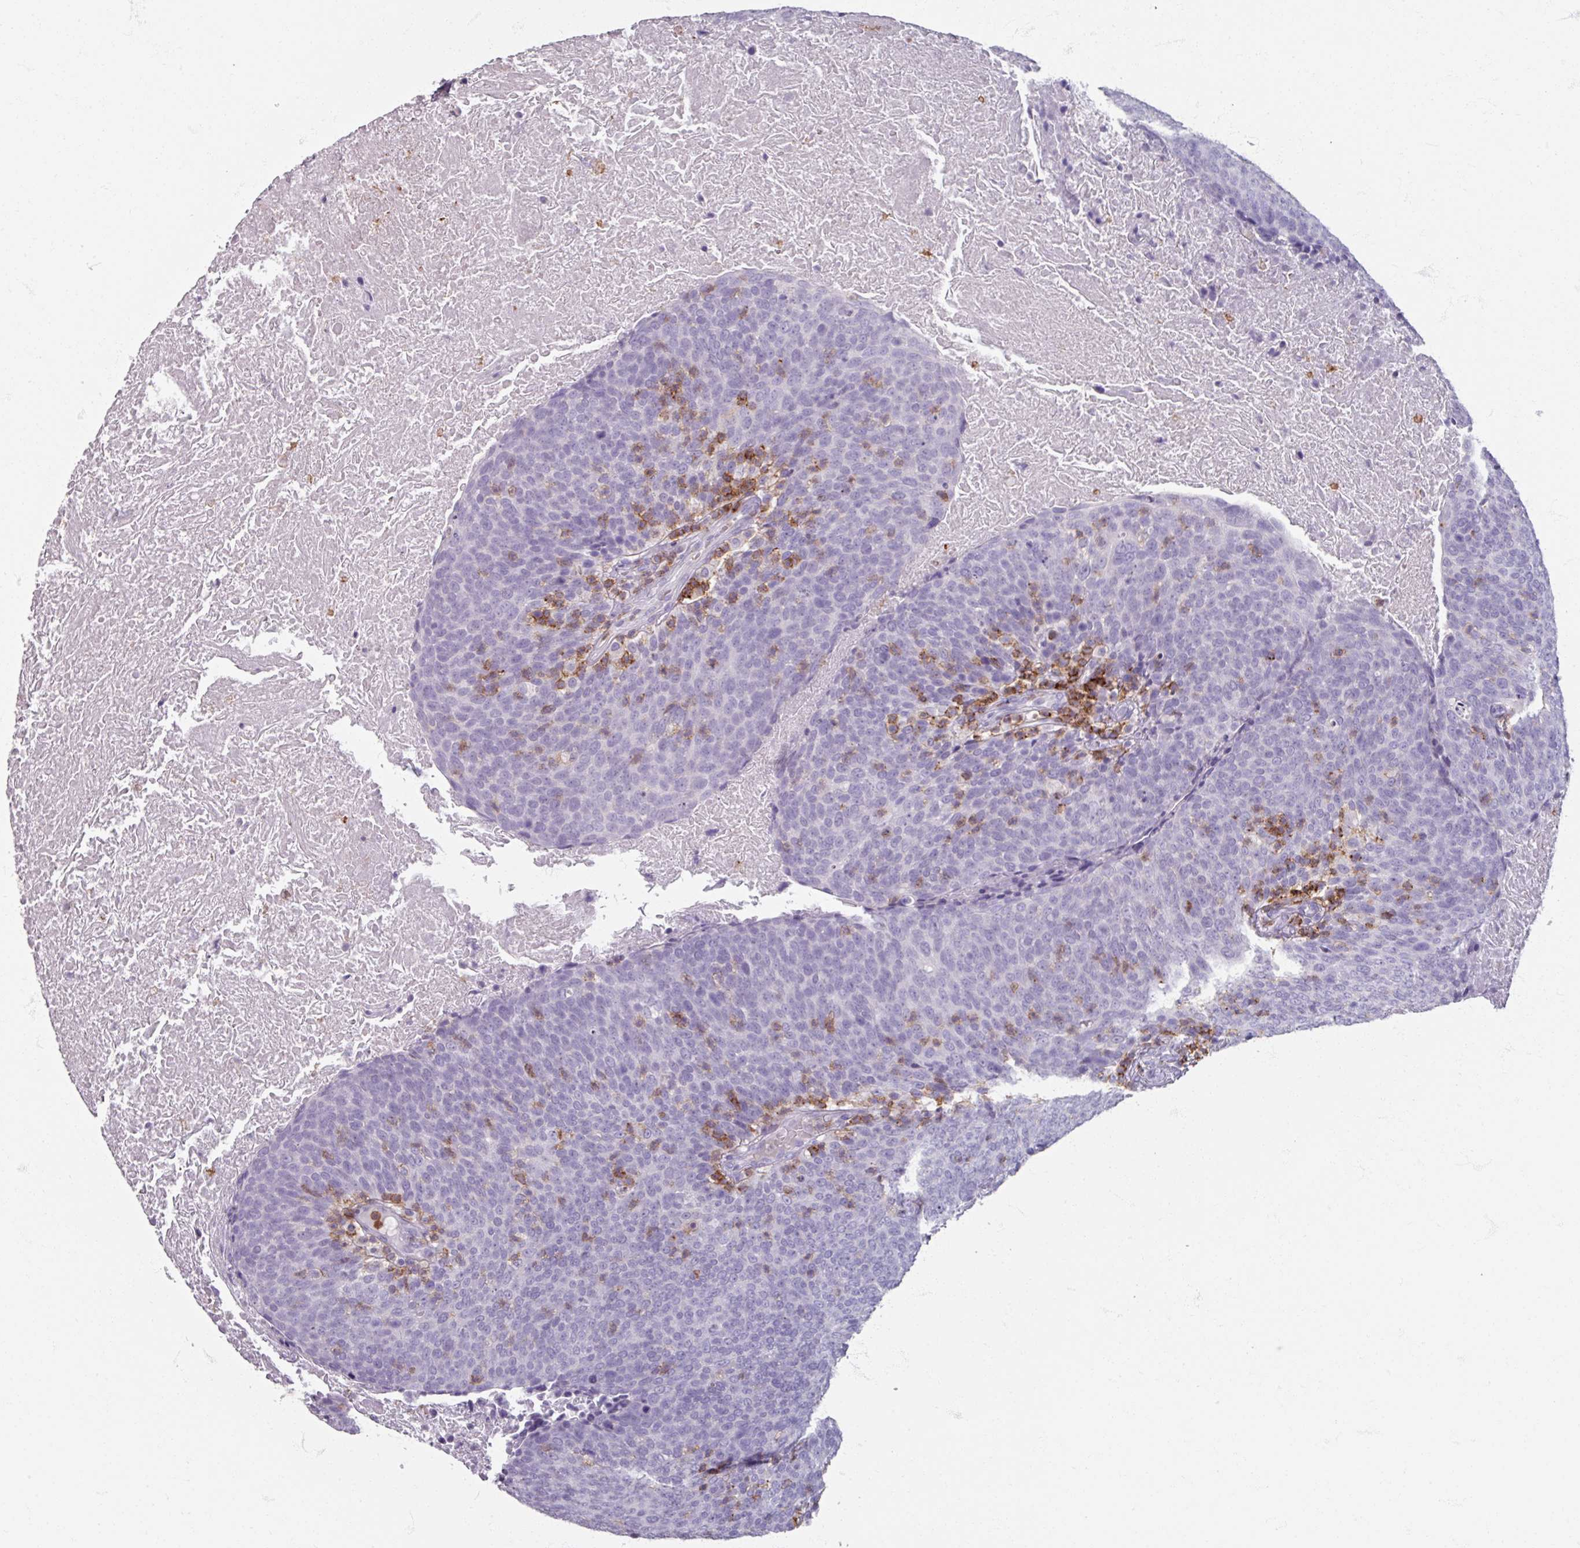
{"staining": {"intensity": "negative", "quantity": "none", "location": "none"}, "tissue": "head and neck cancer", "cell_type": "Tumor cells", "image_type": "cancer", "snomed": [{"axis": "morphology", "description": "Squamous cell carcinoma, NOS"}, {"axis": "morphology", "description": "Squamous cell carcinoma, metastatic, NOS"}, {"axis": "topography", "description": "Lymph node"}, {"axis": "topography", "description": "Head-Neck"}], "caption": "Immunohistochemical staining of head and neck cancer reveals no significant positivity in tumor cells. (DAB immunohistochemistry (IHC), high magnification).", "gene": "PTPRC", "patient": {"sex": "male", "age": 62}}